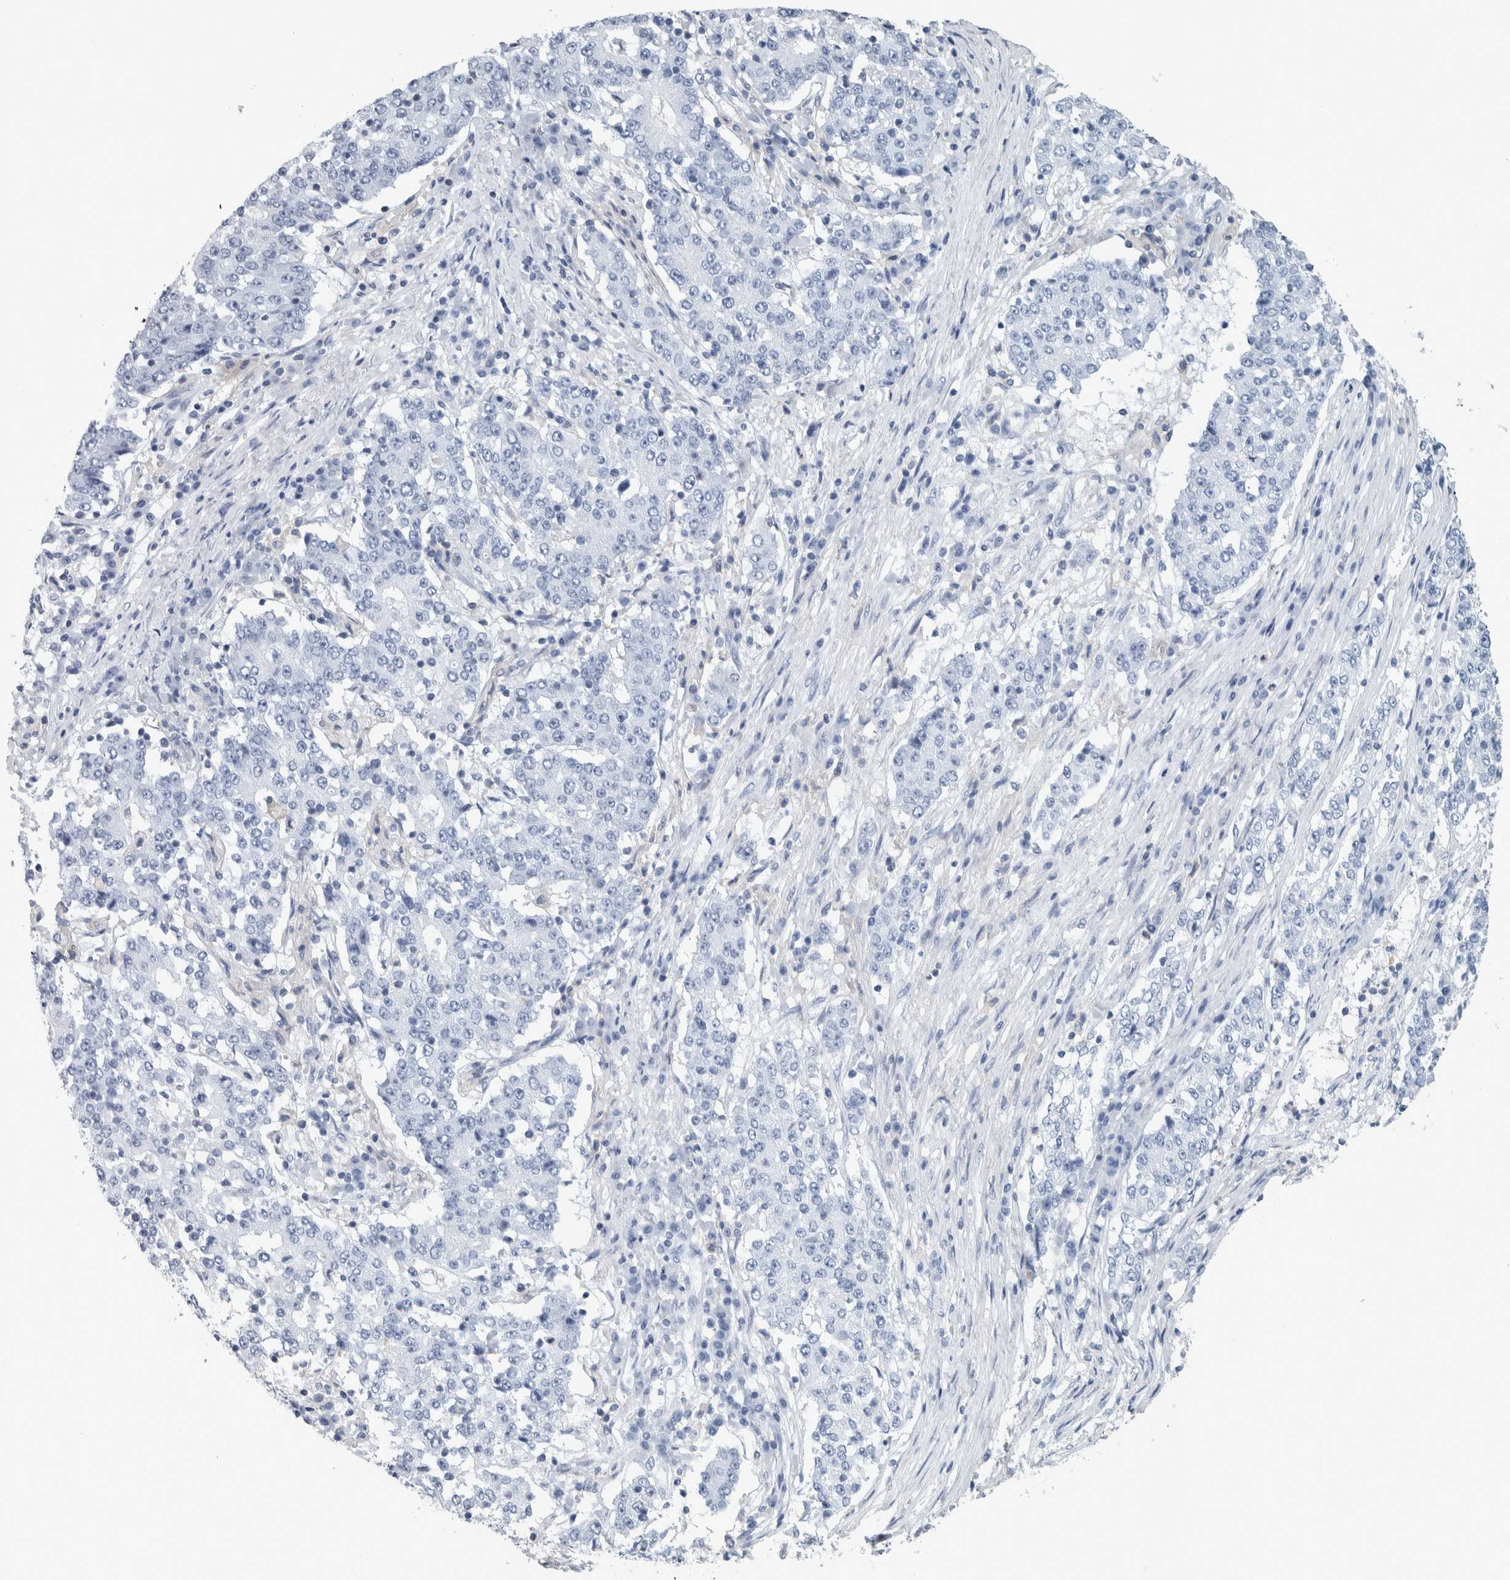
{"staining": {"intensity": "negative", "quantity": "none", "location": "none"}, "tissue": "stomach cancer", "cell_type": "Tumor cells", "image_type": "cancer", "snomed": [{"axis": "morphology", "description": "Adenocarcinoma, NOS"}, {"axis": "topography", "description": "Stomach"}], "caption": "Tumor cells show no significant protein expression in adenocarcinoma (stomach). Nuclei are stained in blue.", "gene": "SKAP2", "patient": {"sex": "male", "age": 59}}